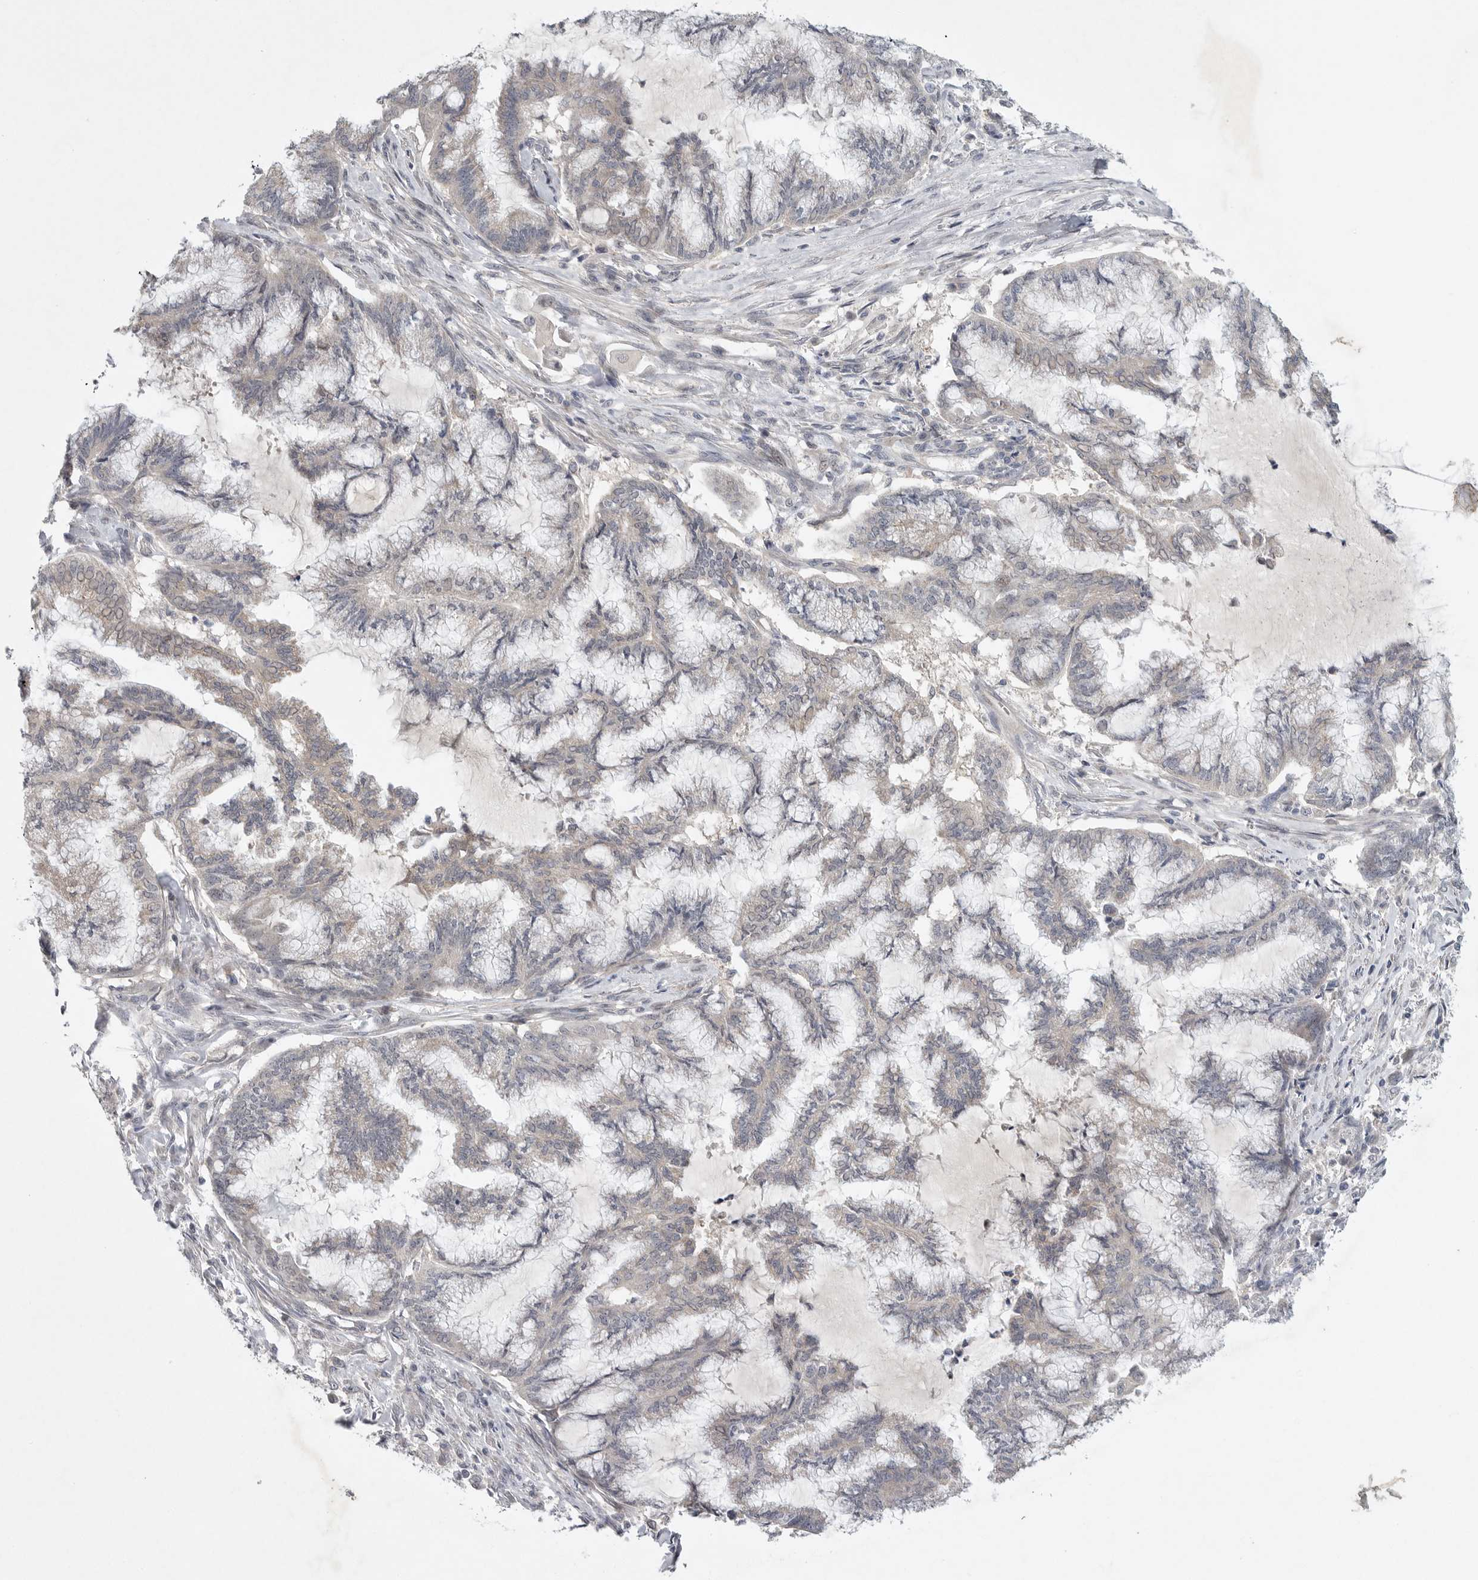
{"staining": {"intensity": "negative", "quantity": "none", "location": "none"}, "tissue": "endometrial cancer", "cell_type": "Tumor cells", "image_type": "cancer", "snomed": [{"axis": "morphology", "description": "Adenocarcinoma, NOS"}, {"axis": "topography", "description": "Endometrium"}], "caption": "Adenocarcinoma (endometrial) was stained to show a protein in brown. There is no significant positivity in tumor cells.", "gene": "FBXO43", "patient": {"sex": "female", "age": 86}}